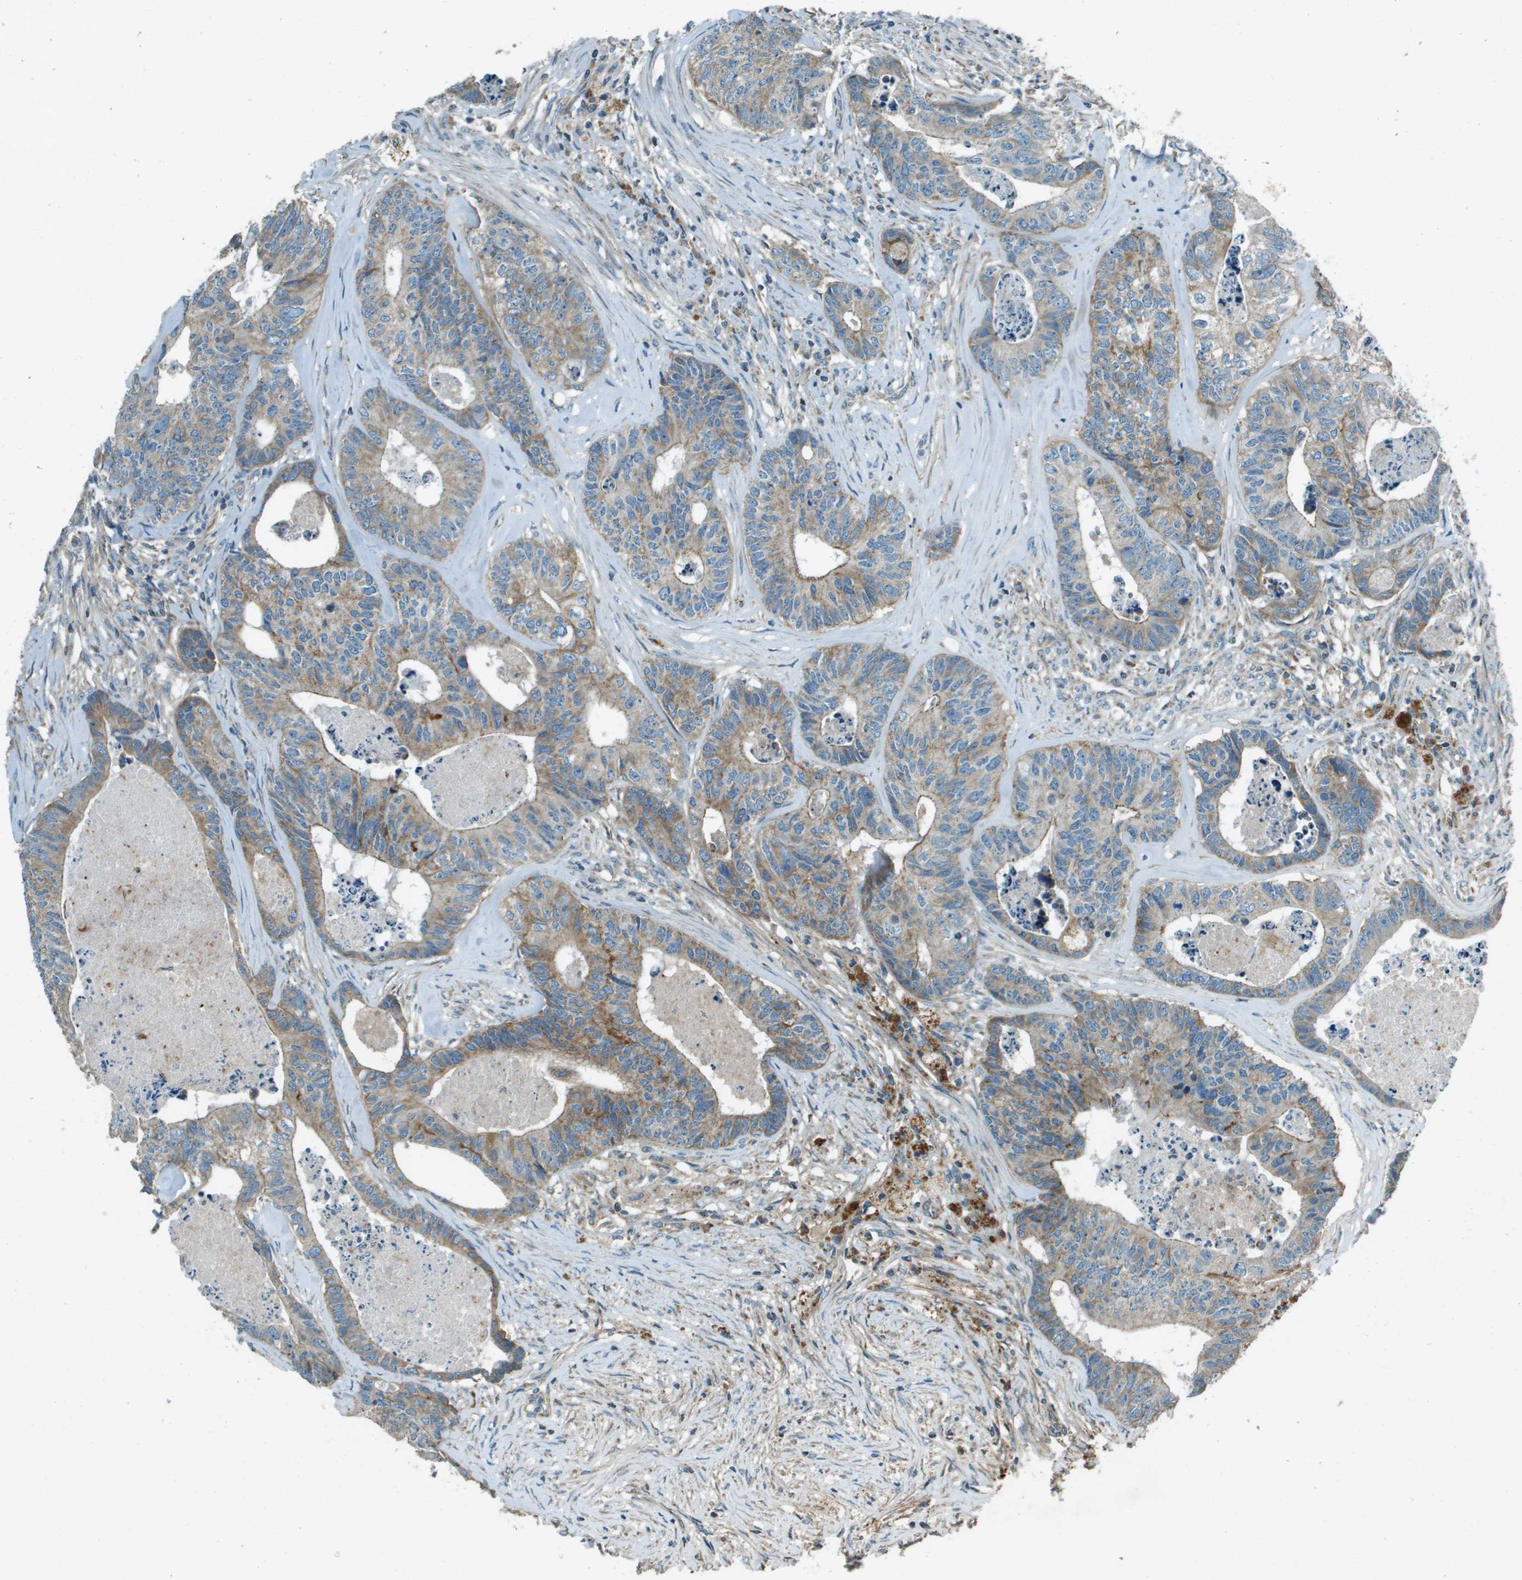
{"staining": {"intensity": "moderate", "quantity": ">75%", "location": "cytoplasmic/membranous"}, "tissue": "colorectal cancer", "cell_type": "Tumor cells", "image_type": "cancer", "snomed": [{"axis": "morphology", "description": "Adenocarcinoma, NOS"}, {"axis": "topography", "description": "Colon"}], "caption": "This photomicrograph displays colorectal cancer stained with immunohistochemistry to label a protein in brown. The cytoplasmic/membranous of tumor cells show moderate positivity for the protein. Nuclei are counter-stained blue.", "gene": "MIGA1", "patient": {"sex": "female", "age": 67}}